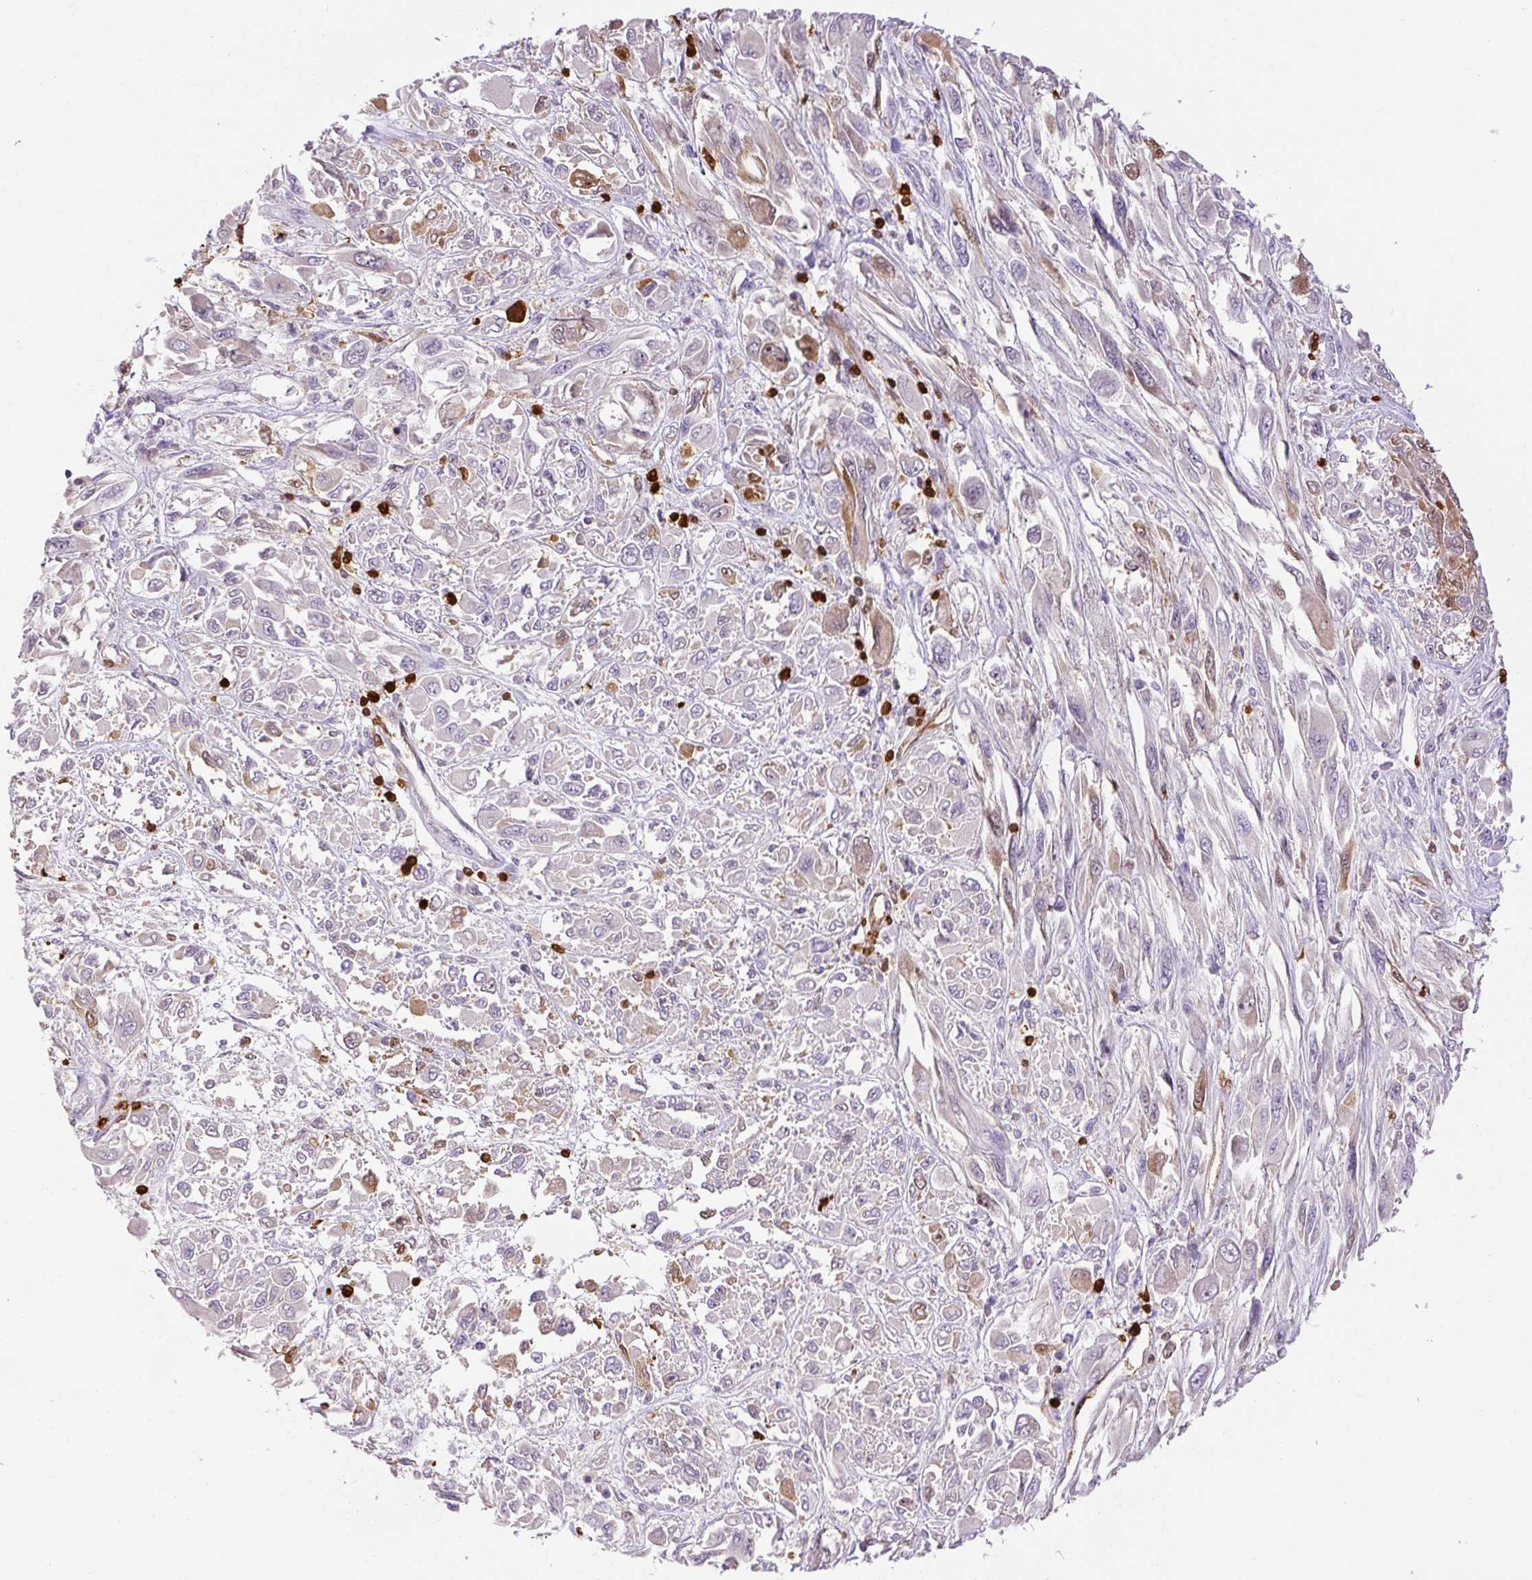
{"staining": {"intensity": "weak", "quantity": "<25%", "location": "cytoplasmic/membranous"}, "tissue": "melanoma", "cell_type": "Tumor cells", "image_type": "cancer", "snomed": [{"axis": "morphology", "description": "Malignant melanoma, NOS"}, {"axis": "topography", "description": "Skin"}], "caption": "Tumor cells show no significant positivity in malignant melanoma.", "gene": "S100A4", "patient": {"sex": "female", "age": 91}}